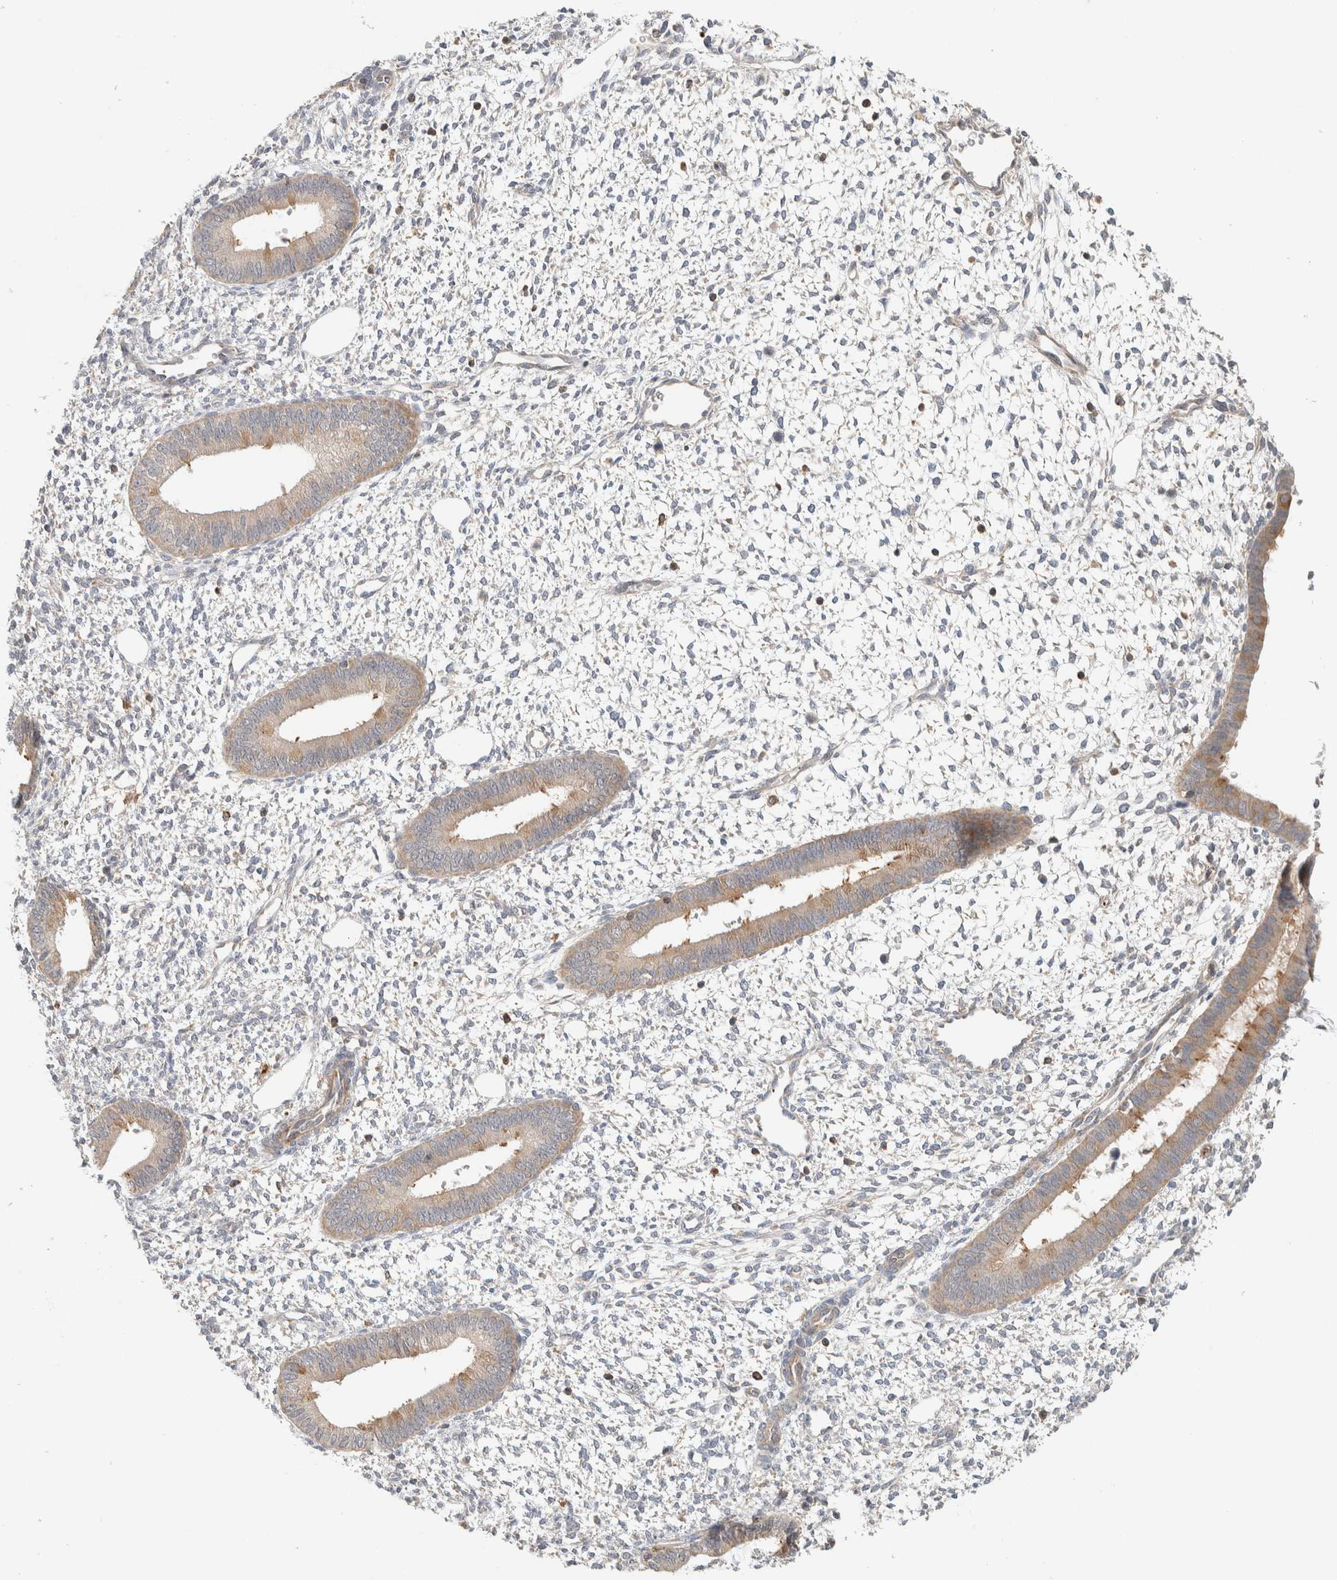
{"staining": {"intensity": "negative", "quantity": "none", "location": "none"}, "tissue": "endometrium", "cell_type": "Cells in endometrial stroma", "image_type": "normal", "snomed": [{"axis": "morphology", "description": "Normal tissue, NOS"}, {"axis": "topography", "description": "Endometrium"}], "caption": "DAB immunohistochemical staining of unremarkable human endometrium displays no significant expression in cells in endometrial stroma. (Immunohistochemistry, brightfield microscopy, high magnification).", "gene": "KIF9", "patient": {"sex": "female", "age": 46}}